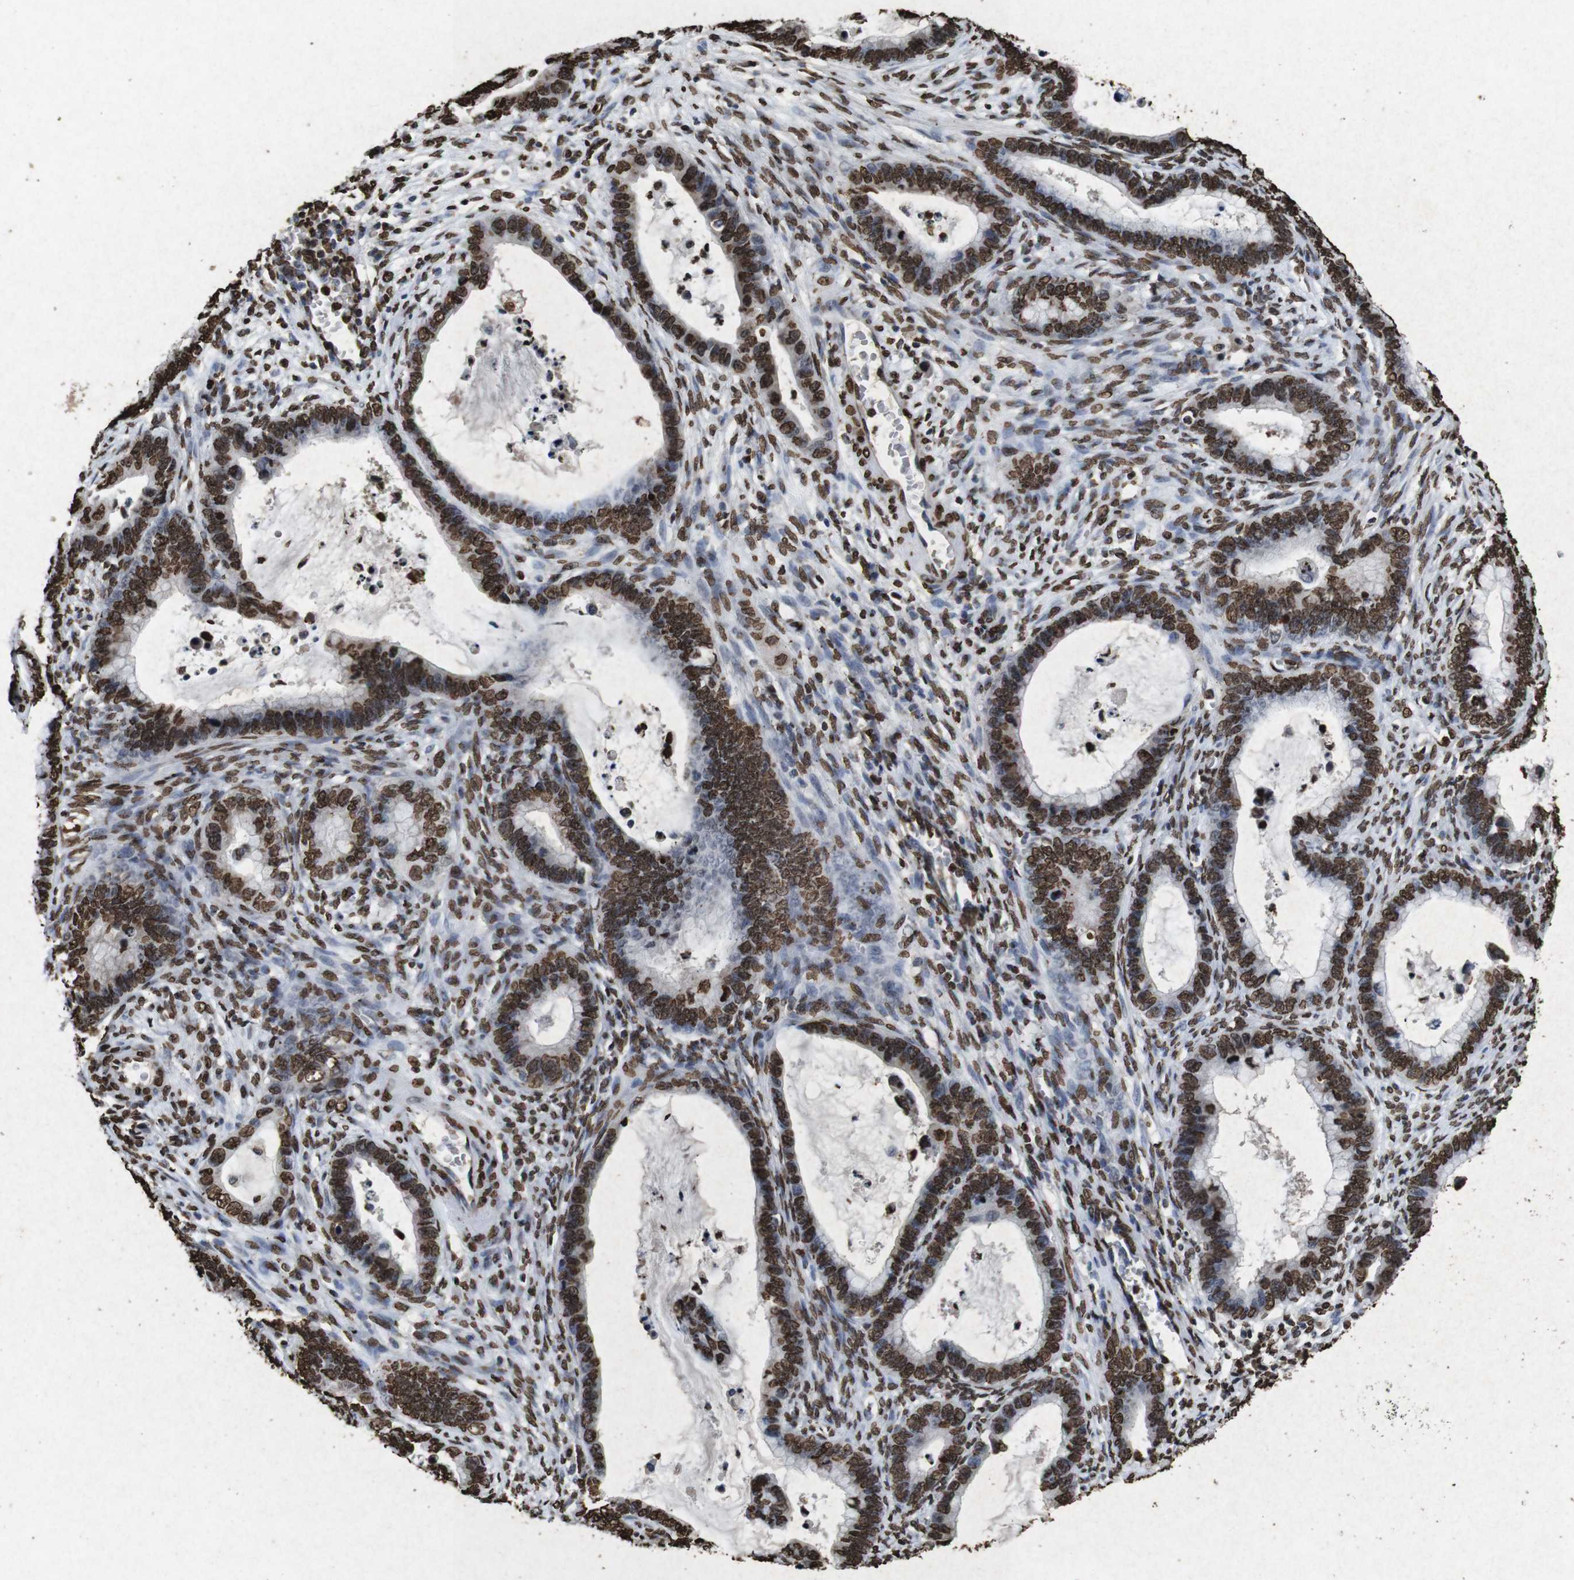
{"staining": {"intensity": "strong", "quantity": ">75%", "location": "nuclear"}, "tissue": "cervical cancer", "cell_type": "Tumor cells", "image_type": "cancer", "snomed": [{"axis": "morphology", "description": "Adenocarcinoma, NOS"}, {"axis": "topography", "description": "Cervix"}], "caption": "Adenocarcinoma (cervical) was stained to show a protein in brown. There is high levels of strong nuclear positivity in about >75% of tumor cells. (brown staining indicates protein expression, while blue staining denotes nuclei).", "gene": "MDM2", "patient": {"sex": "female", "age": 44}}